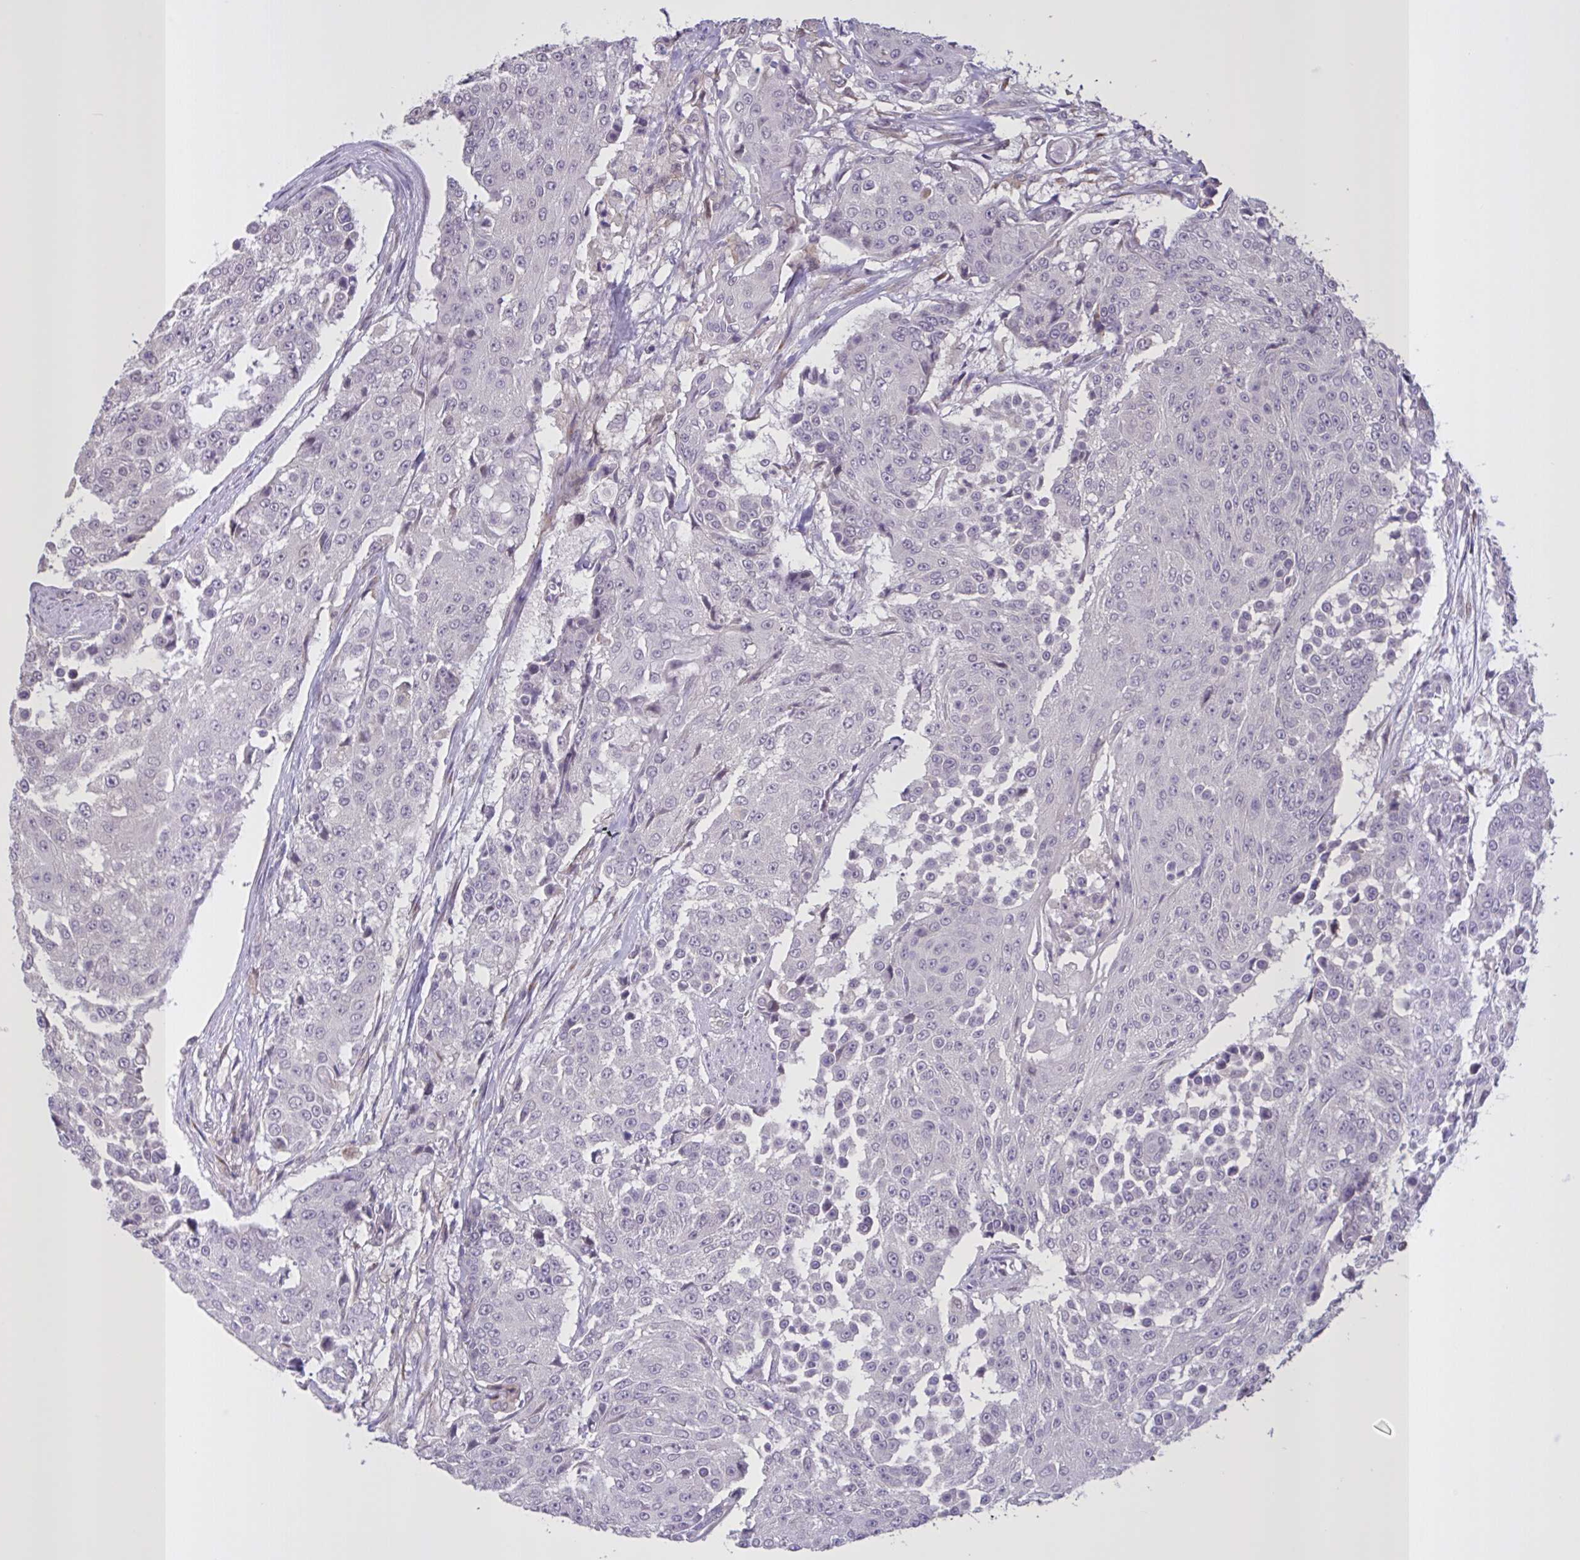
{"staining": {"intensity": "negative", "quantity": "none", "location": "none"}, "tissue": "urothelial cancer", "cell_type": "Tumor cells", "image_type": "cancer", "snomed": [{"axis": "morphology", "description": "Urothelial carcinoma, High grade"}, {"axis": "topography", "description": "Urinary bladder"}], "caption": "DAB (3,3'-diaminobenzidine) immunohistochemical staining of human urothelial cancer demonstrates no significant positivity in tumor cells.", "gene": "MRGPRX2", "patient": {"sex": "female", "age": 63}}